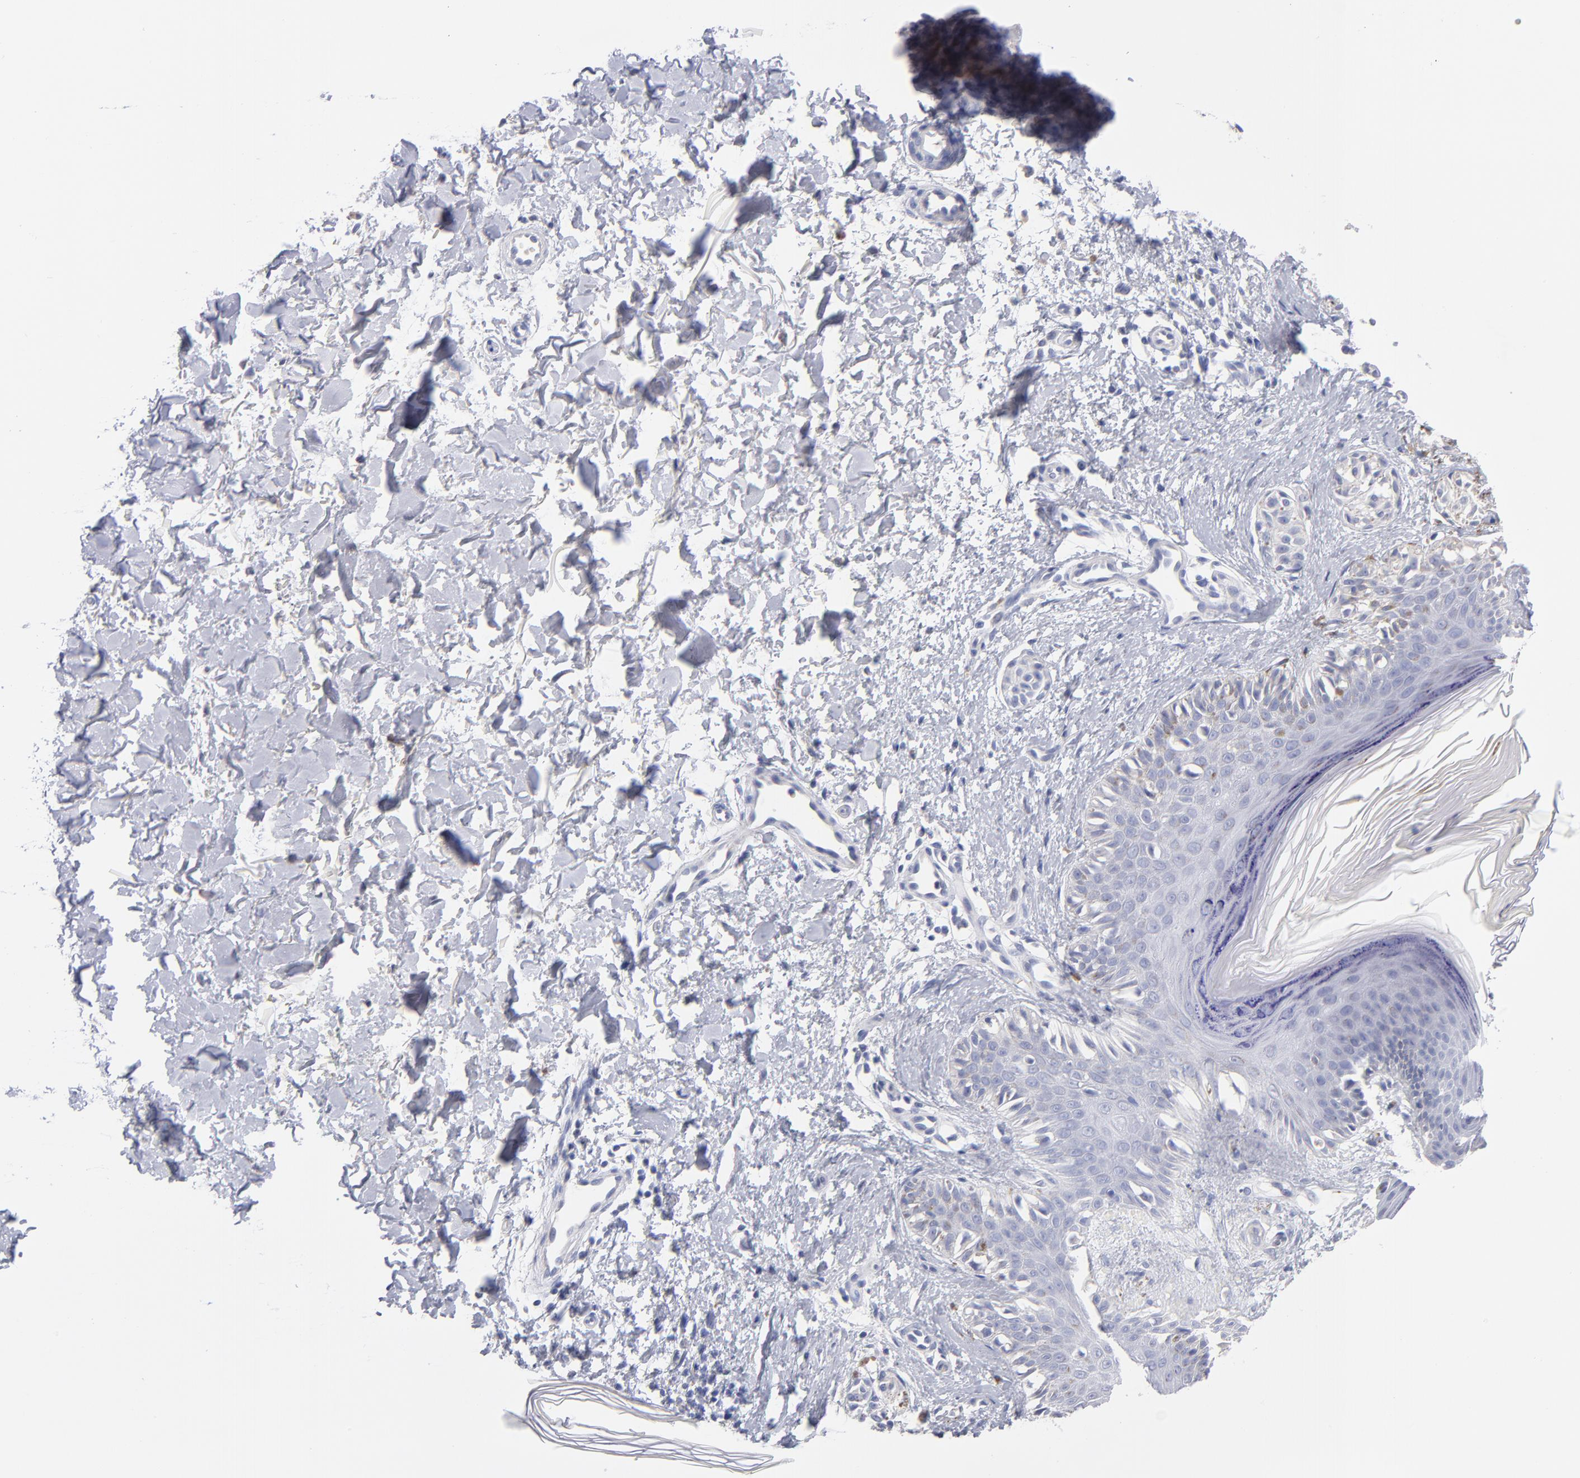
{"staining": {"intensity": "weak", "quantity": "25%-75%", "location": "cytoplasmic/membranous"}, "tissue": "melanoma", "cell_type": "Tumor cells", "image_type": "cancer", "snomed": [{"axis": "morphology", "description": "Normal tissue, NOS"}, {"axis": "morphology", "description": "Malignant melanoma, NOS"}, {"axis": "topography", "description": "Skin"}], "caption": "Tumor cells reveal low levels of weak cytoplasmic/membranous expression in approximately 25%-75% of cells in melanoma.", "gene": "BID", "patient": {"sex": "male", "age": 83}}